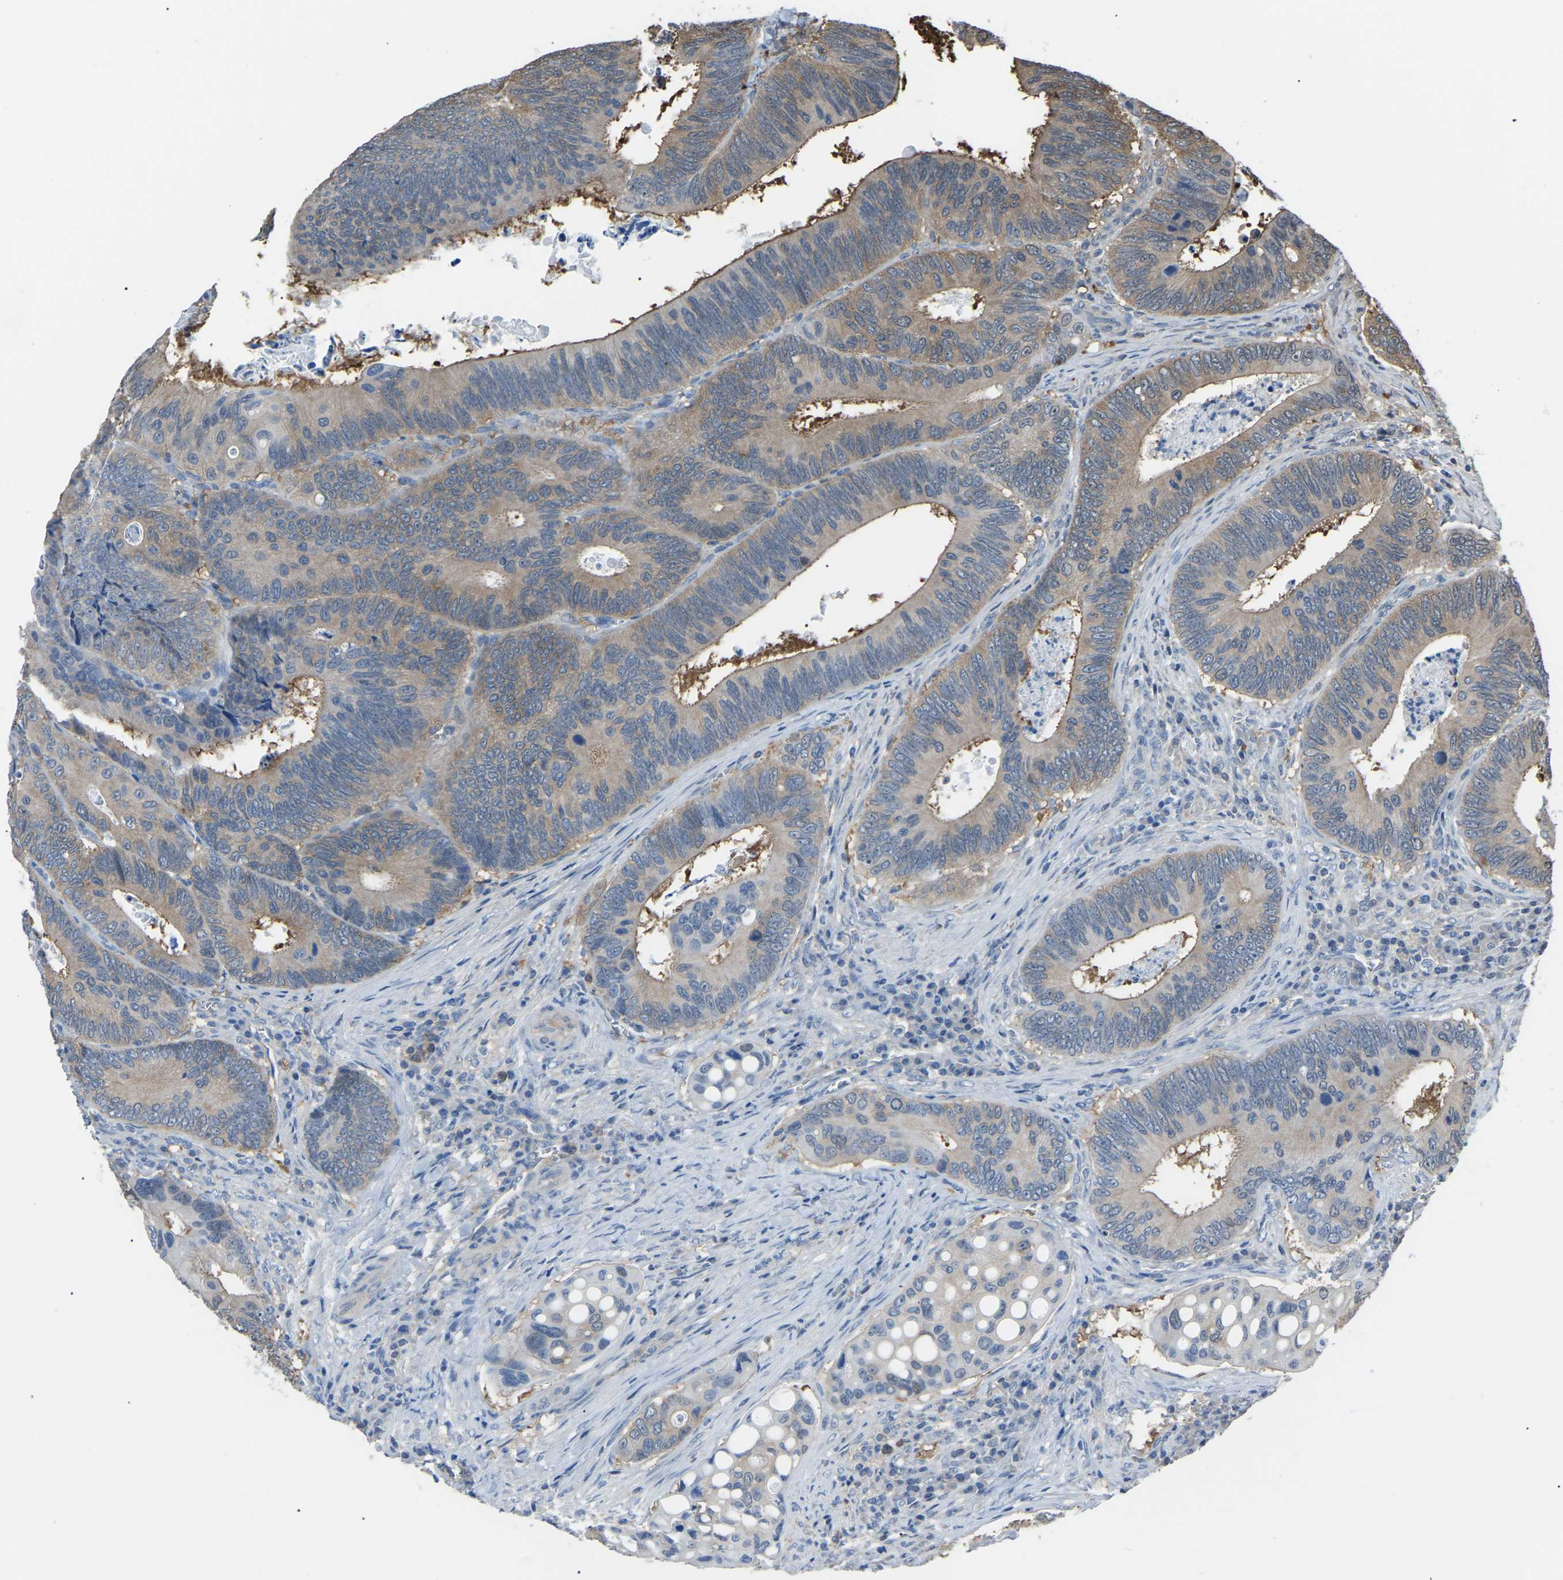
{"staining": {"intensity": "weak", "quantity": "25%-75%", "location": "cytoplasmic/membranous"}, "tissue": "colorectal cancer", "cell_type": "Tumor cells", "image_type": "cancer", "snomed": [{"axis": "morphology", "description": "Inflammation, NOS"}, {"axis": "morphology", "description": "Adenocarcinoma, NOS"}, {"axis": "topography", "description": "Colon"}], "caption": "The histopathology image displays immunohistochemical staining of colorectal cancer (adenocarcinoma). There is weak cytoplasmic/membranous expression is present in about 25%-75% of tumor cells.", "gene": "PDCD5", "patient": {"sex": "male", "age": 72}}